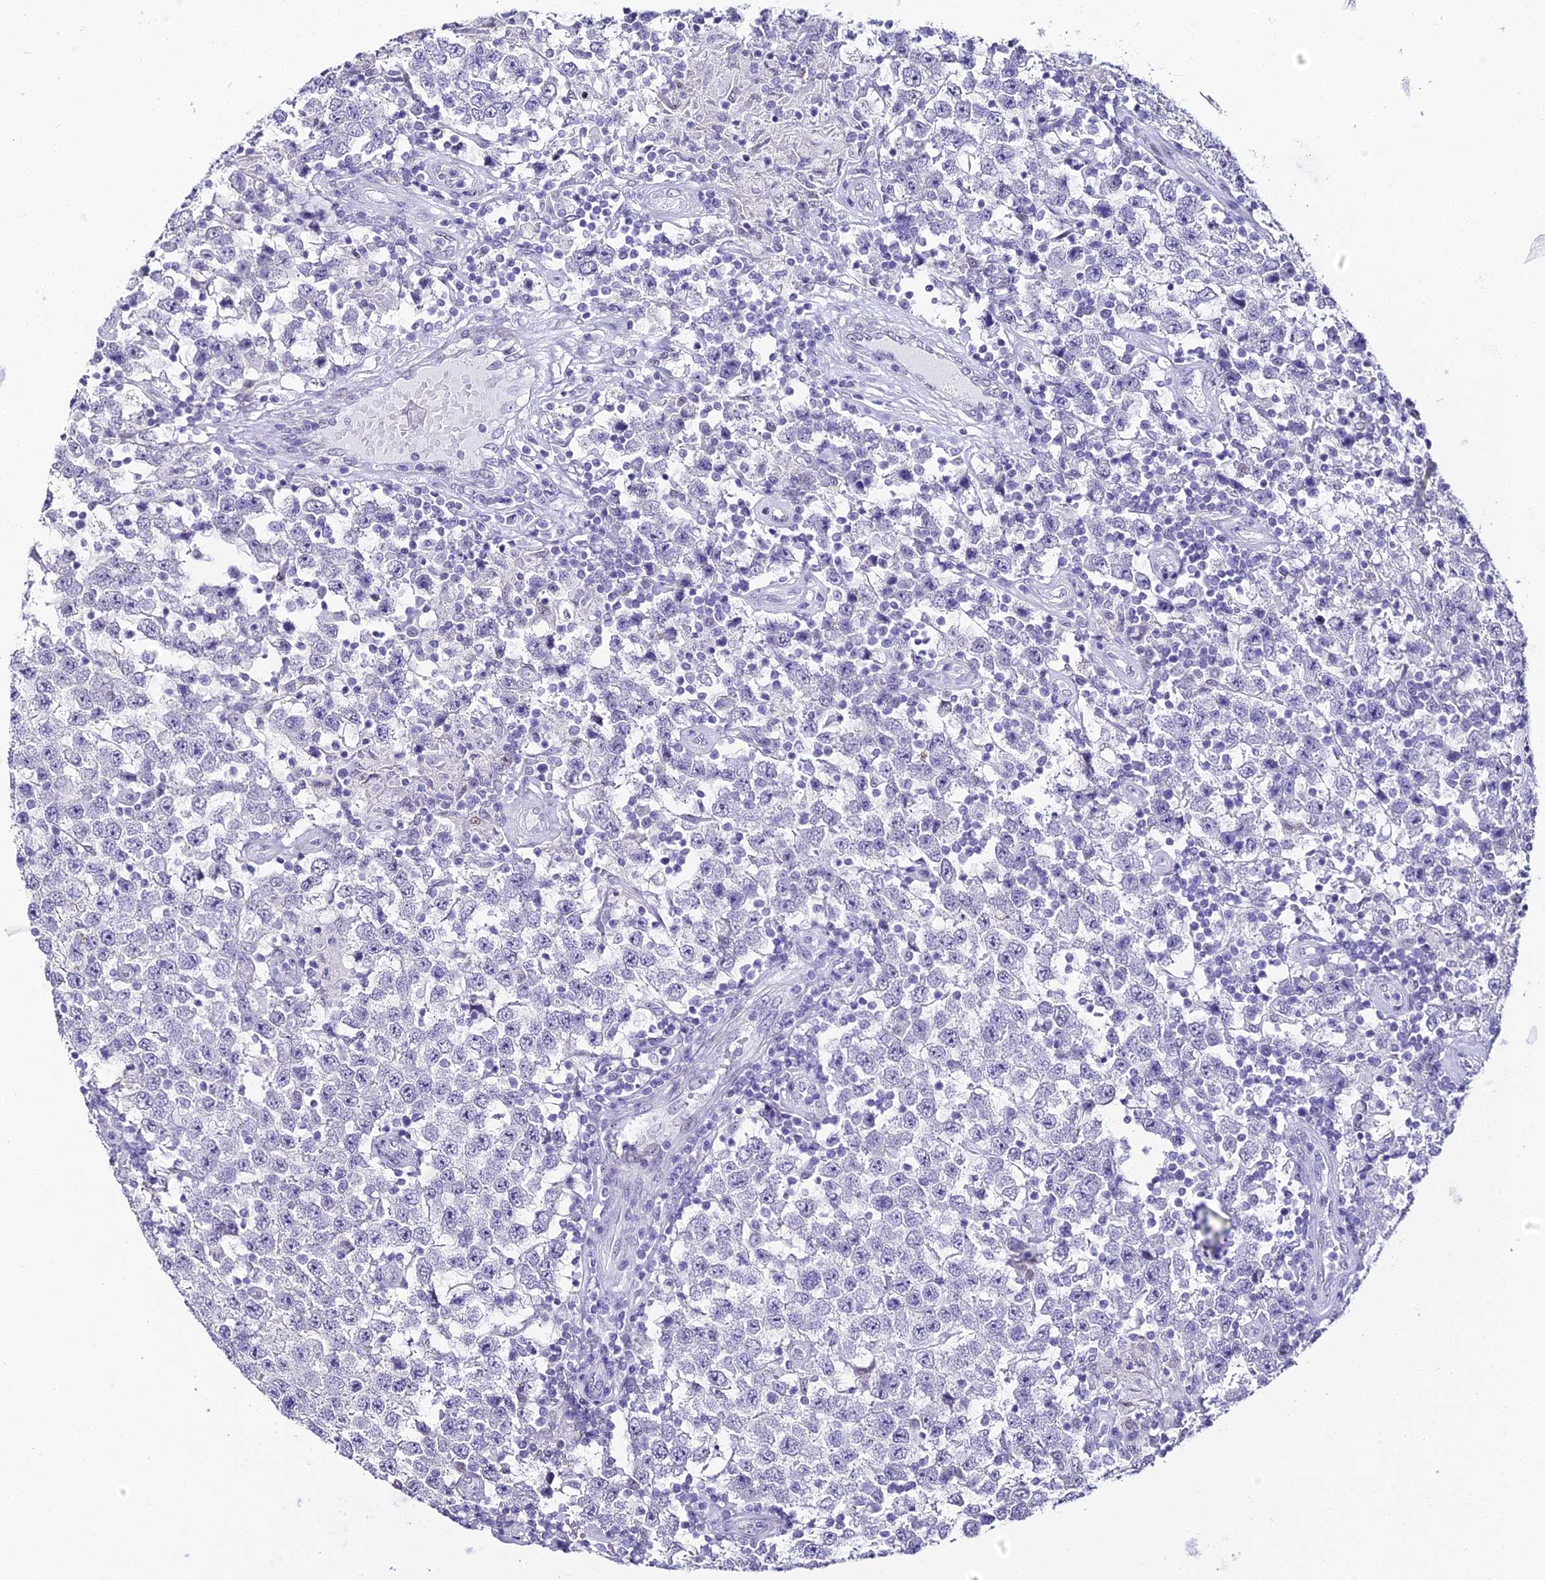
{"staining": {"intensity": "negative", "quantity": "none", "location": "none"}, "tissue": "testis cancer", "cell_type": "Tumor cells", "image_type": "cancer", "snomed": [{"axis": "morphology", "description": "Normal tissue, NOS"}, {"axis": "morphology", "description": "Urothelial carcinoma, High grade"}, {"axis": "morphology", "description": "Seminoma, NOS"}, {"axis": "morphology", "description": "Carcinoma, Embryonal, NOS"}, {"axis": "topography", "description": "Urinary bladder"}, {"axis": "topography", "description": "Testis"}], "caption": "The immunohistochemistry micrograph has no significant expression in tumor cells of seminoma (testis) tissue.", "gene": "ABHD14A-ACY1", "patient": {"sex": "male", "age": 41}}